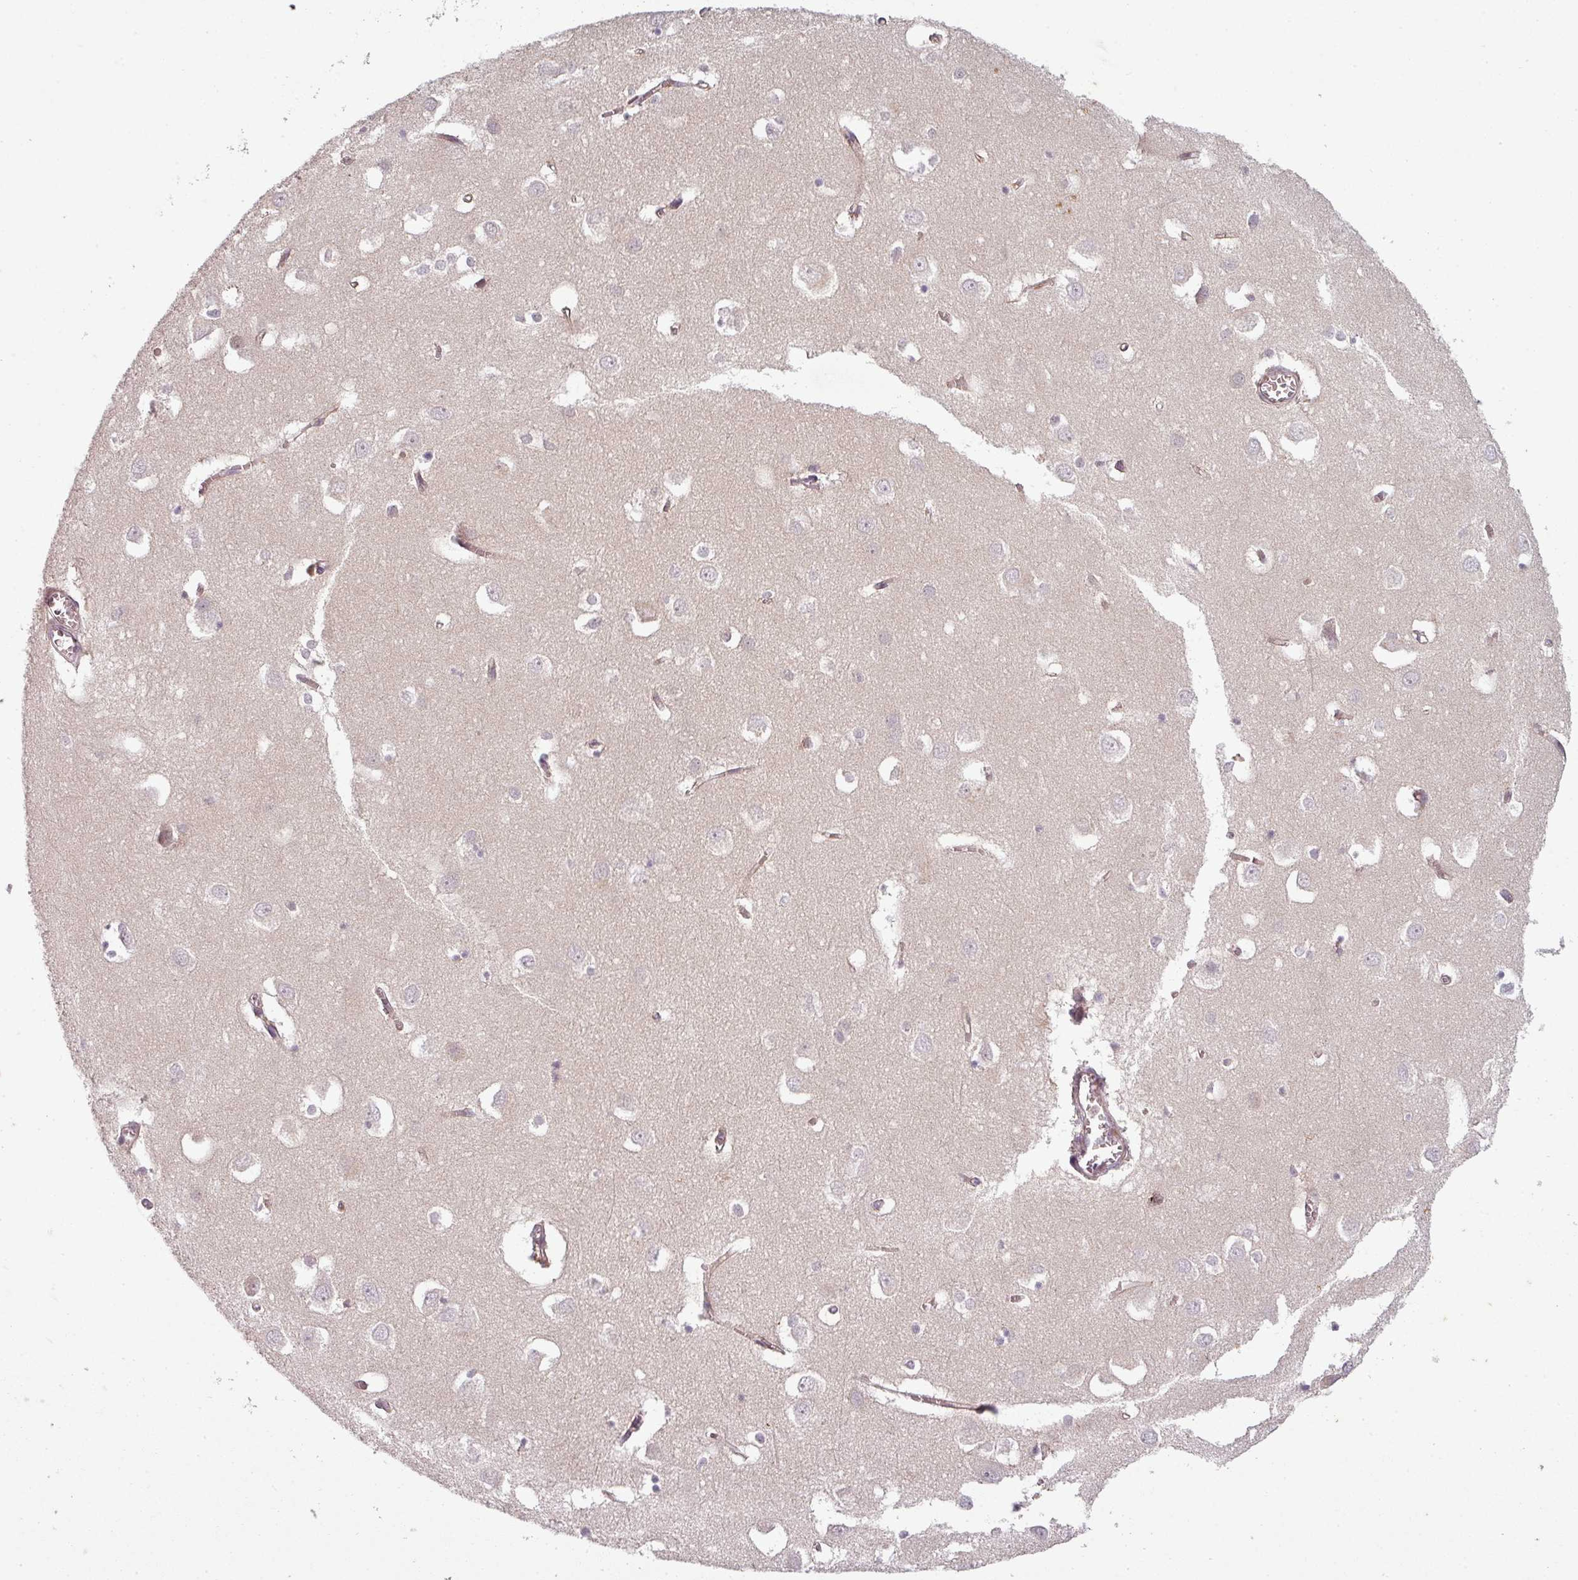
{"staining": {"intensity": "weak", "quantity": ">75%", "location": "cytoplasmic/membranous"}, "tissue": "cerebral cortex", "cell_type": "Endothelial cells", "image_type": "normal", "snomed": [{"axis": "morphology", "description": "Normal tissue, NOS"}, {"axis": "topography", "description": "Cerebral cortex"}], "caption": "Weak cytoplasmic/membranous protein staining is seen in about >75% of endothelial cells in cerebral cortex. (Stains: DAB (3,3'-diaminobenzidine) in brown, nuclei in blue, Microscopy: brightfield microscopy at high magnification).", "gene": "SLC16A9", "patient": {"sex": "male", "age": 70}}